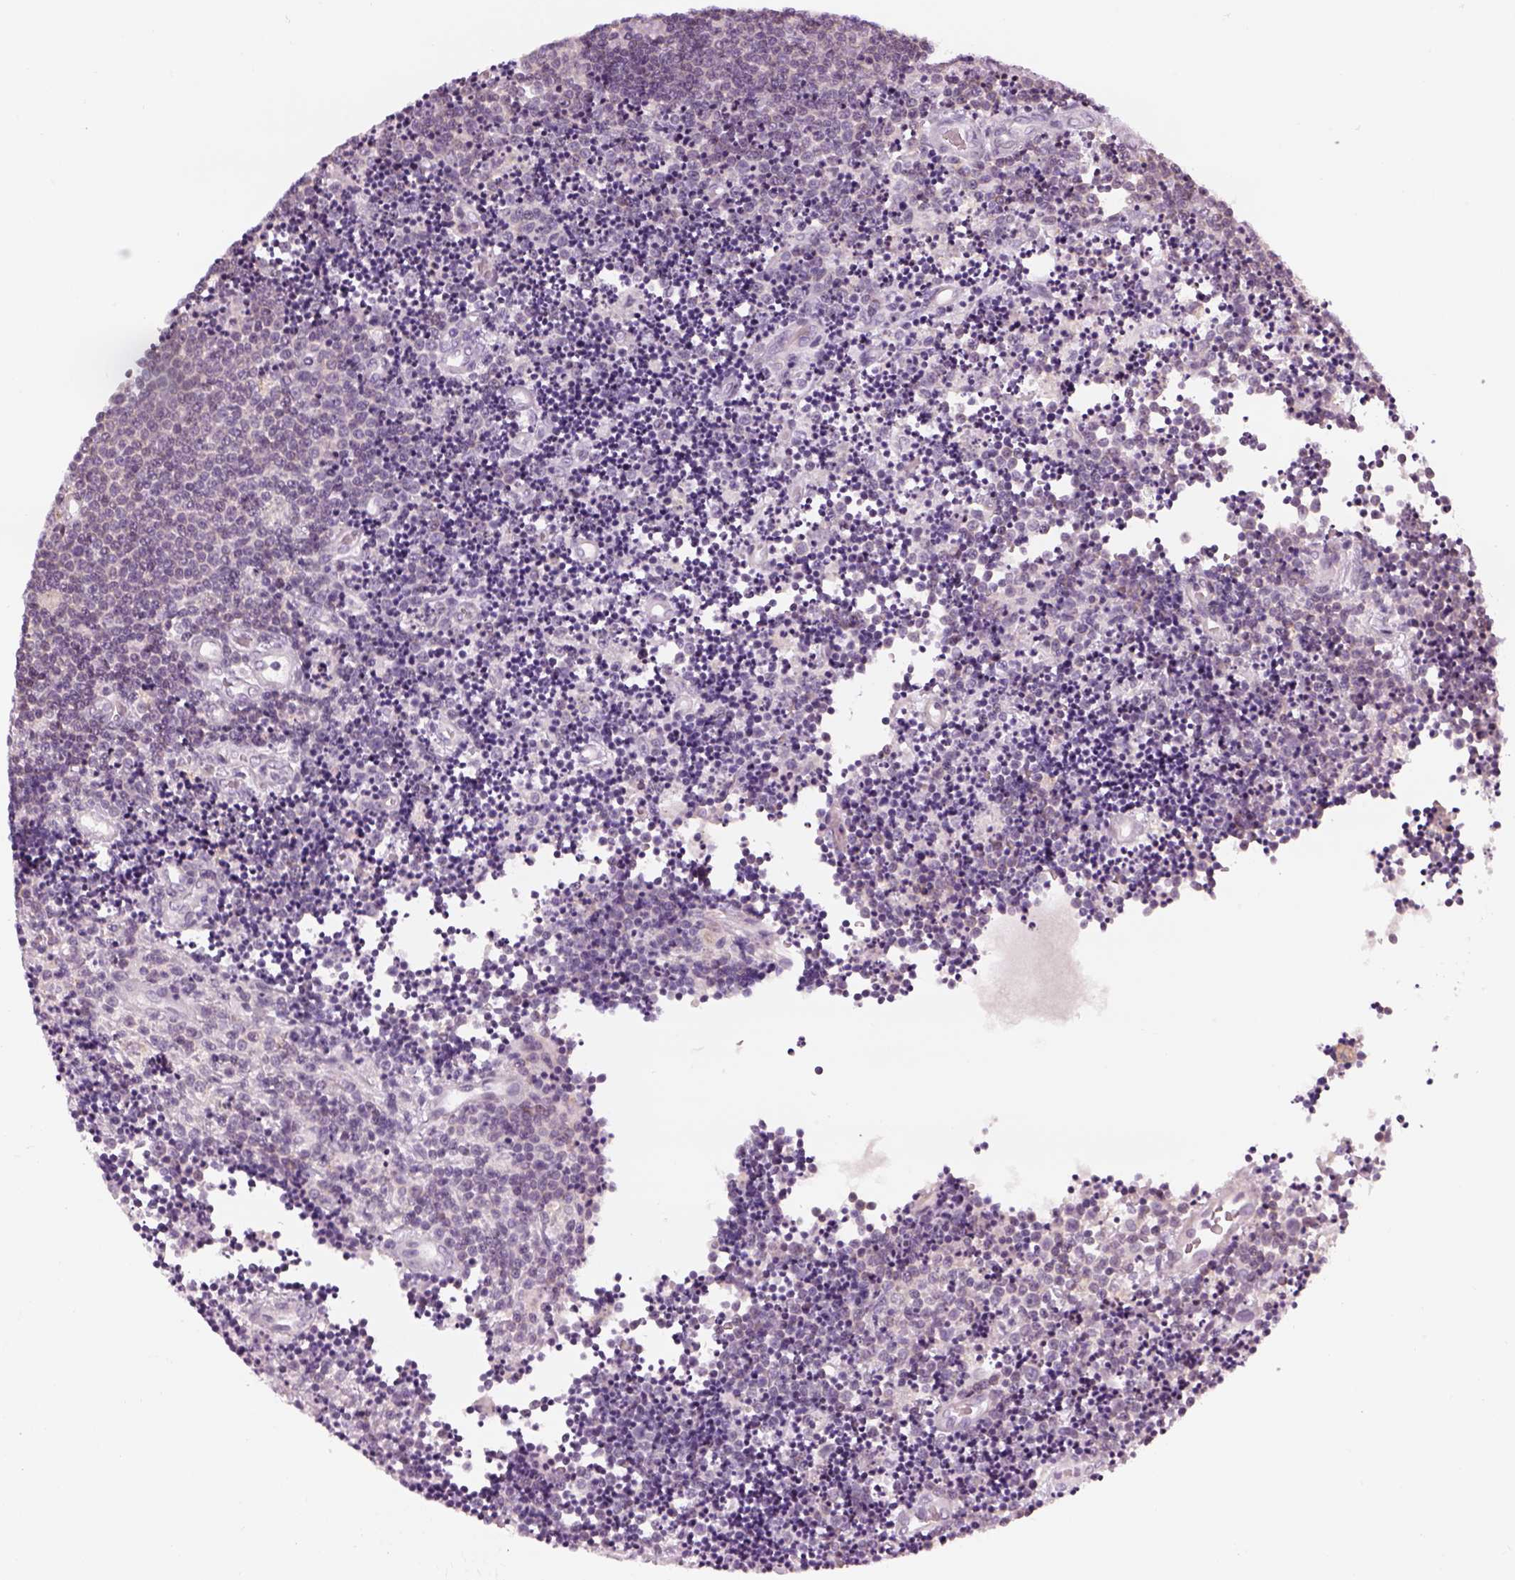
{"staining": {"intensity": "negative", "quantity": "none", "location": "none"}, "tissue": "lymphoma", "cell_type": "Tumor cells", "image_type": "cancer", "snomed": [{"axis": "morphology", "description": "Malignant lymphoma, non-Hodgkin's type, Low grade"}, {"axis": "topography", "description": "Brain"}], "caption": "This is an immunohistochemistry micrograph of lymphoma. There is no staining in tumor cells.", "gene": "LRRIQ3", "patient": {"sex": "female", "age": 66}}